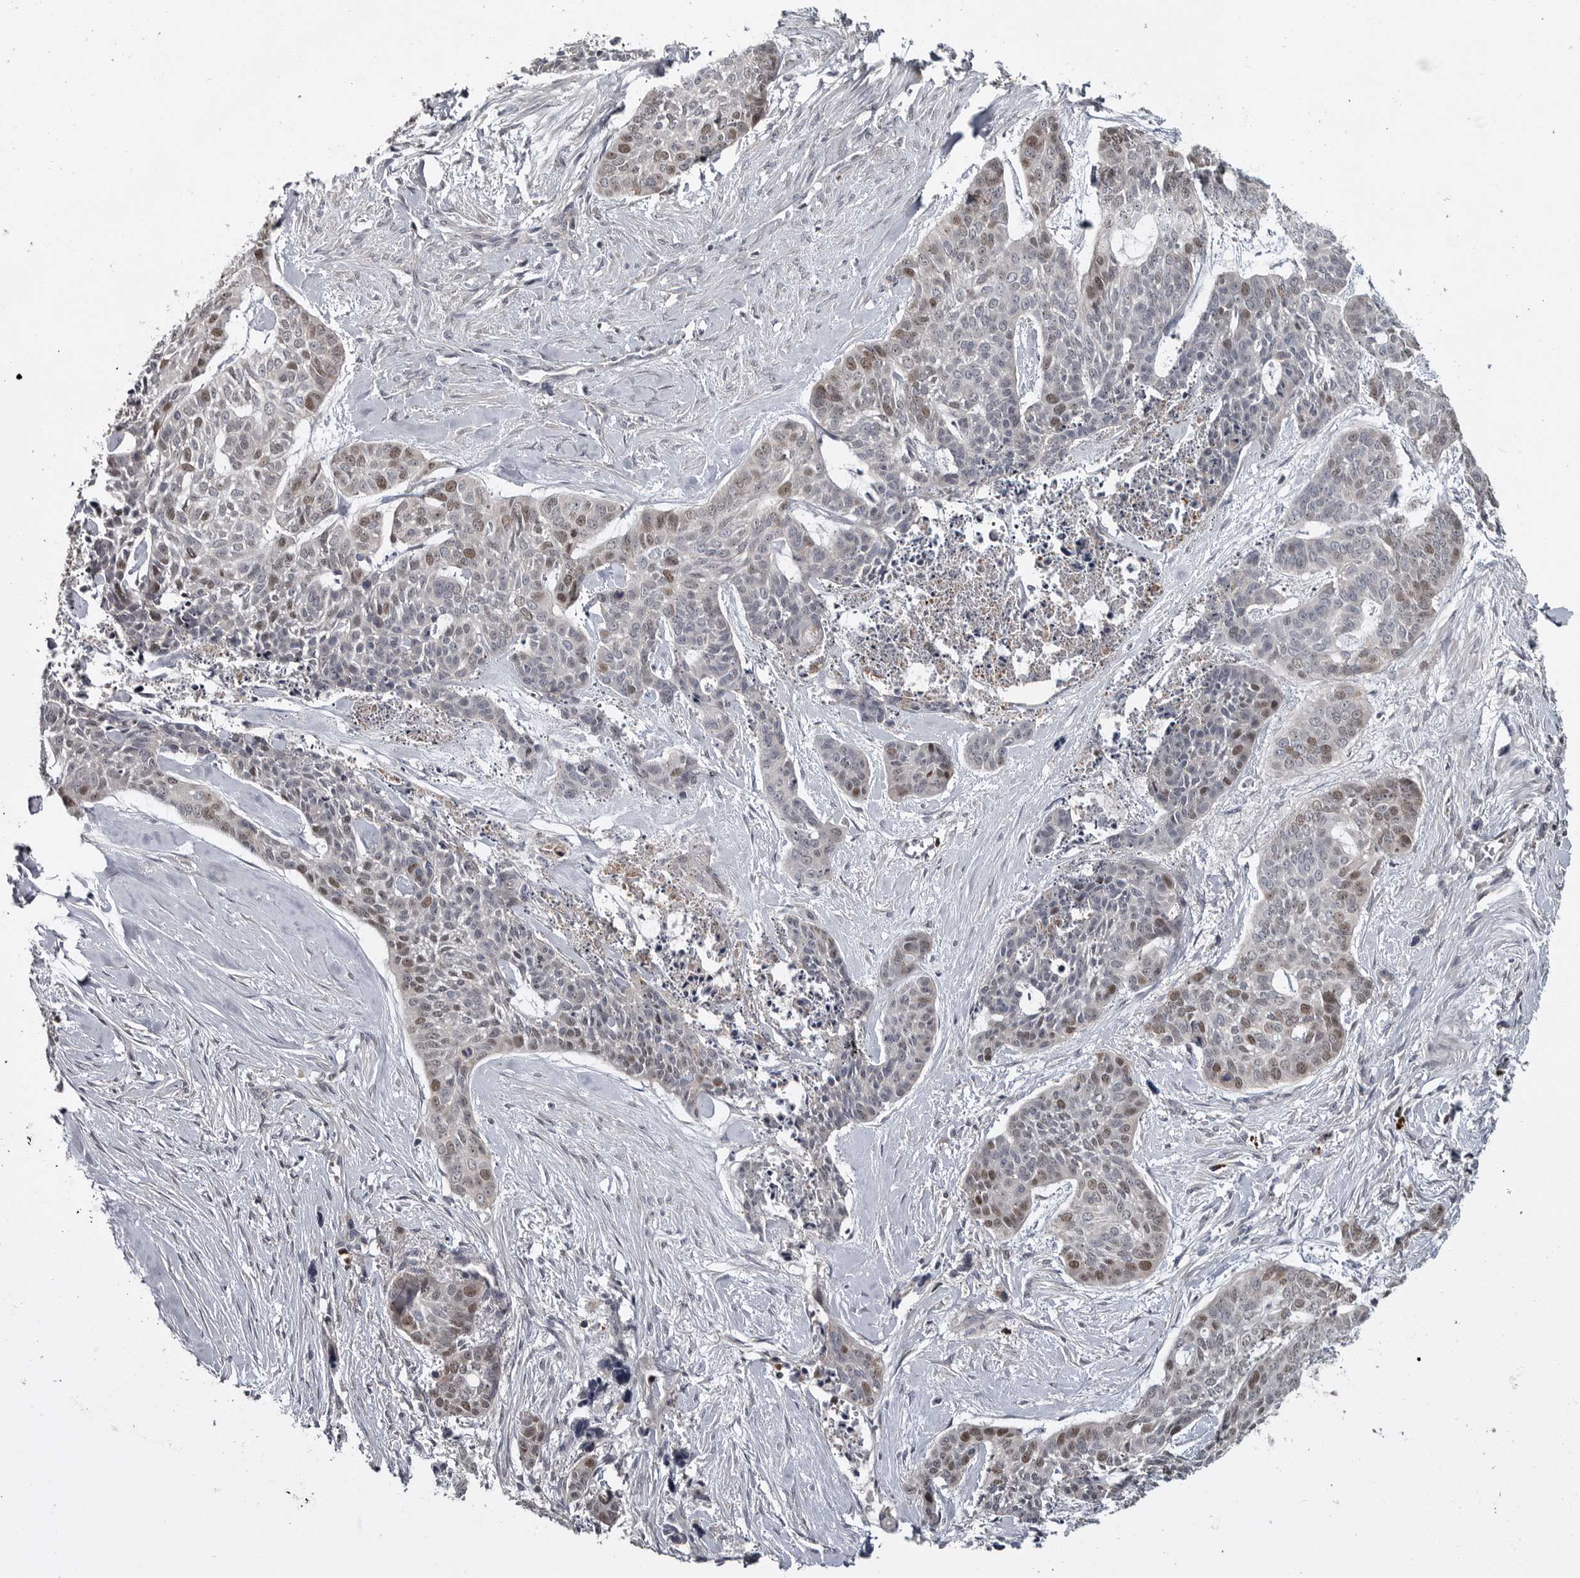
{"staining": {"intensity": "moderate", "quantity": "25%-75%", "location": "nuclear"}, "tissue": "skin cancer", "cell_type": "Tumor cells", "image_type": "cancer", "snomed": [{"axis": "morphology", "description": "Basal cell carcinoma"}, {"axis": "topography", "description": "Skin"}], "caption": "Tumor cells show moderate nuclear positivity in about 25%-75% of cells in skin basal cell carcinoma.", "gene": "ZNF277", "patient": {"sex": "female", "age": 64}}